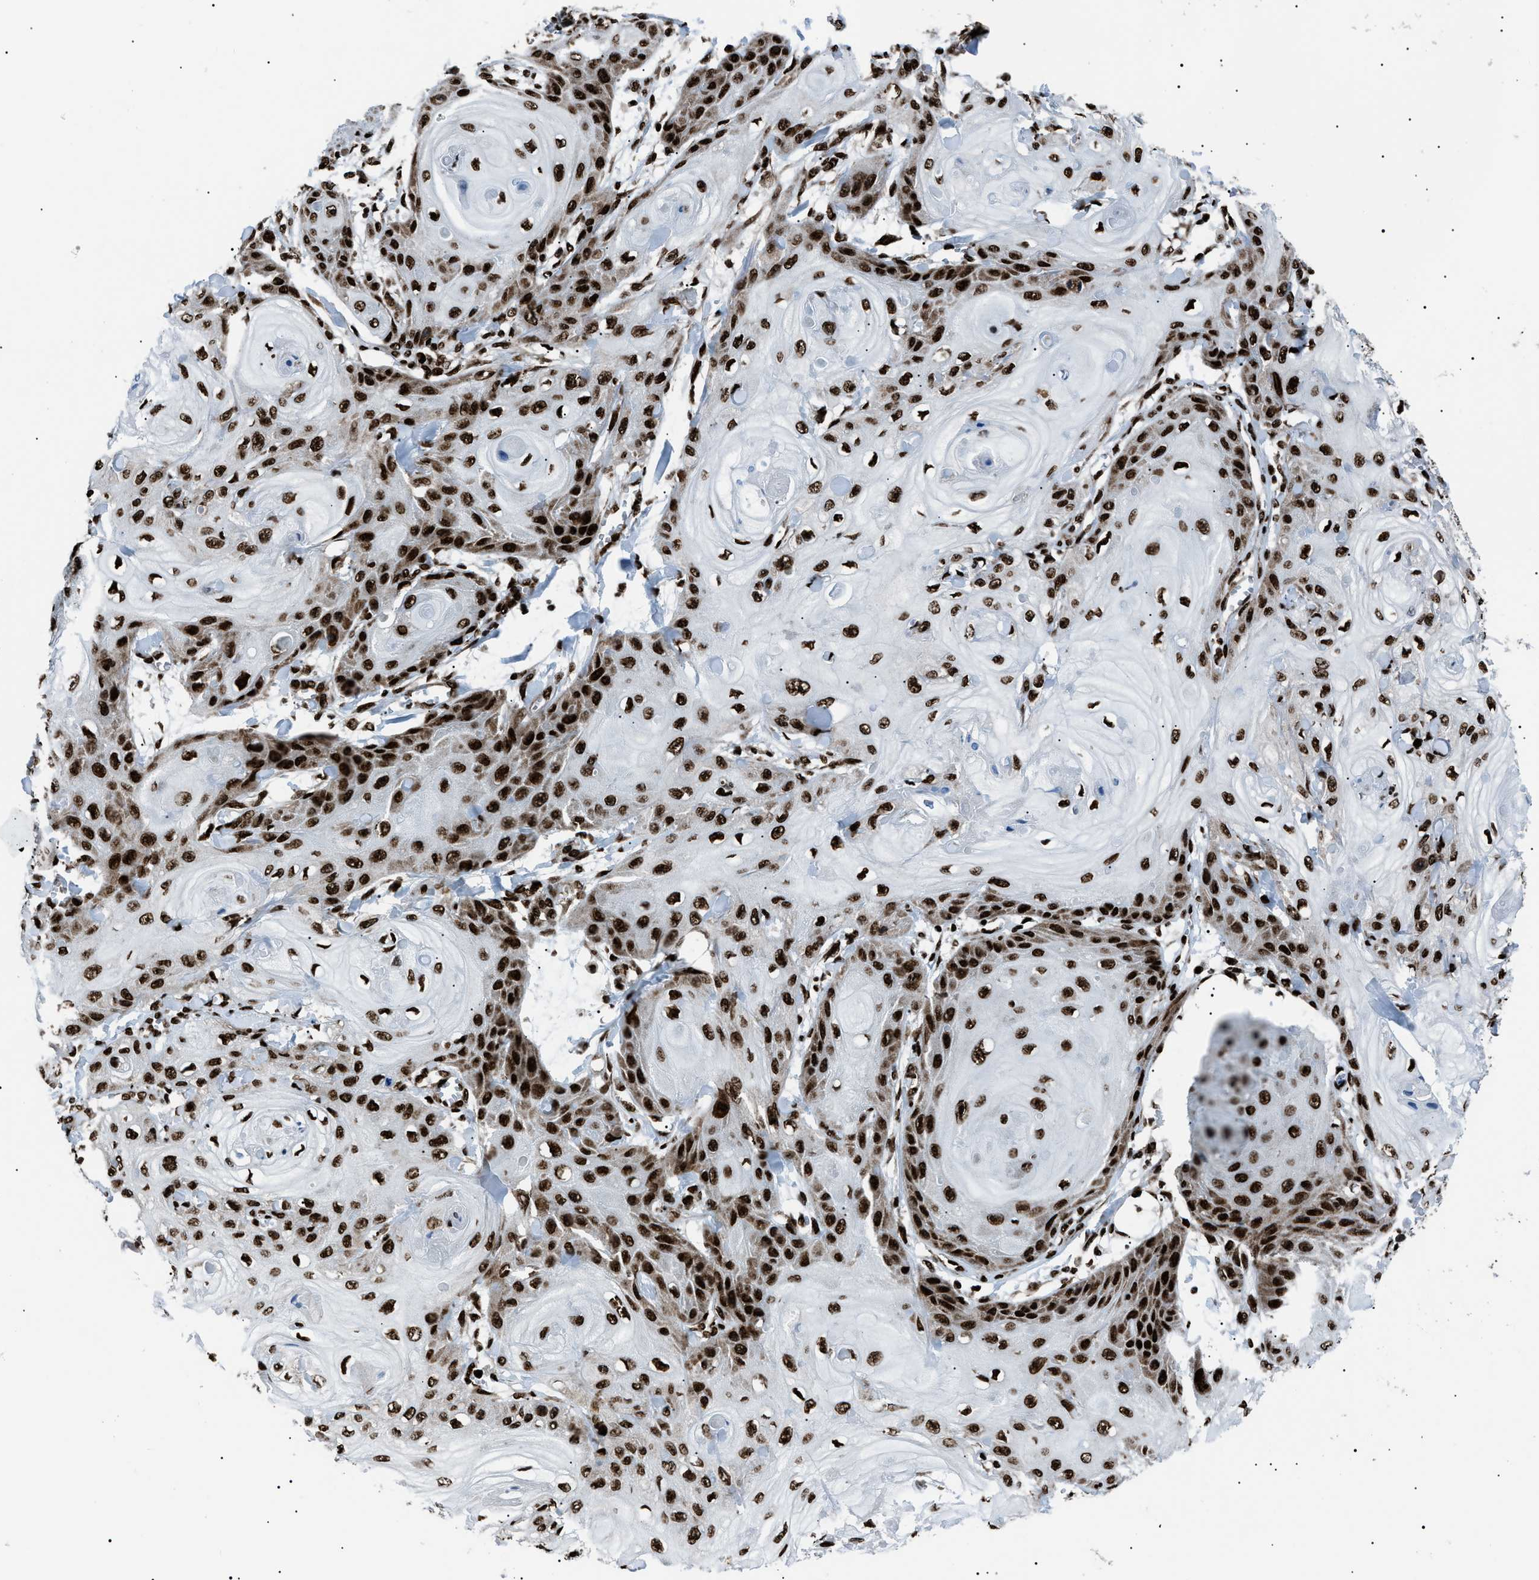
{"staining": {"intensity": "strong", "quantity": ">75%", "location": "nuclear"}, "tissue": "skin cancer", "cell_type": "Tumor cells", "image_type": "cancer", "snomed": [{"axis": "morphology", "description": "Squamous cell carcinoma, NOS"}, {"axis": "topography", "description": "Skin"}], "caption": "Brown immunohistochemical staining in squamous cell carcinoma (skin) exhibits strong nuclear staining in about >75% of tumor cells.", "gene": "HNRNPK", "patient": {"sex": "male", "age": 74}}